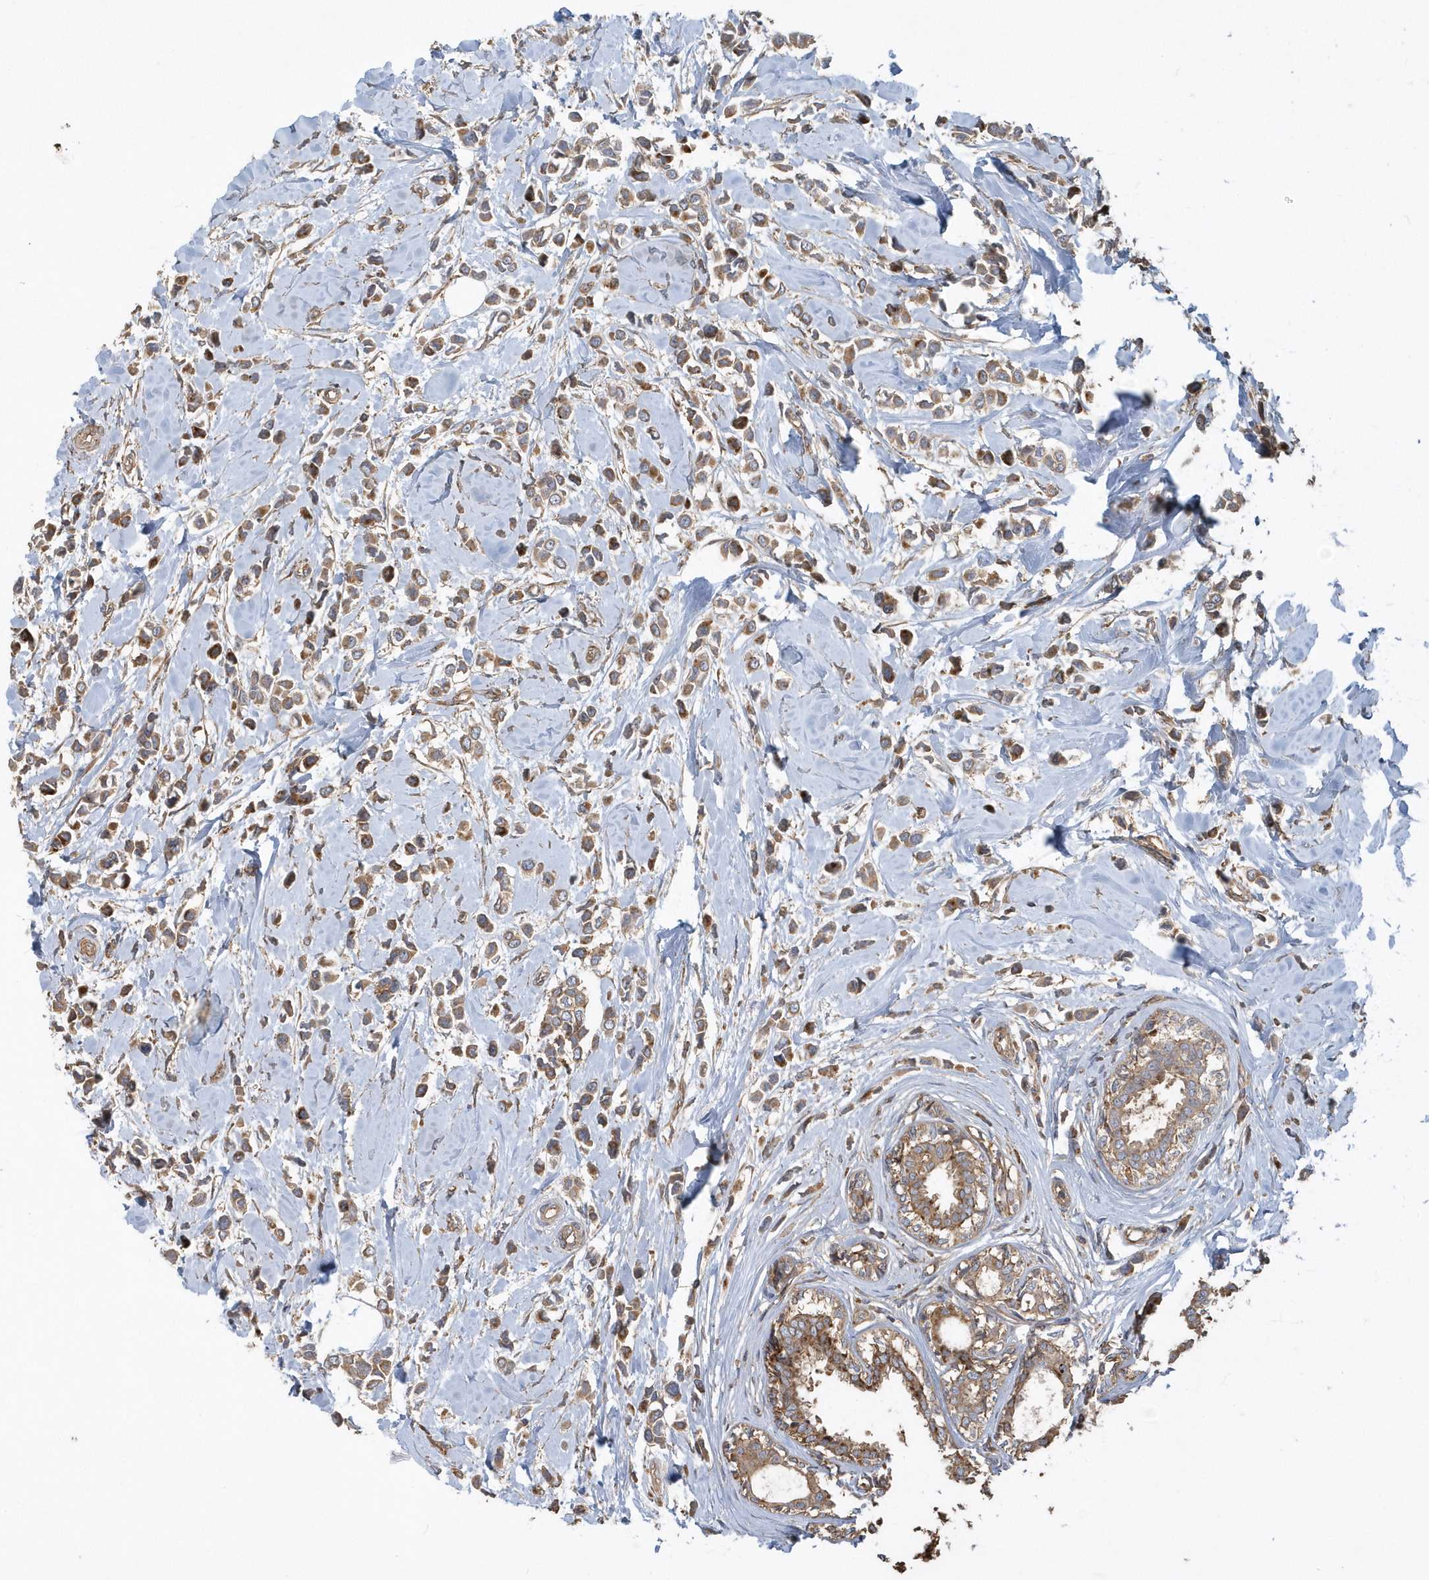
{"staining": {"intensity": "moderate", "quantity": ">75%", "location": "cytoplasmic/membranous"}, "tissue": "breast cancer", "cell_type": "Tumor cells", "image_type": "cancer", "snomed": [{"axis": "morphology", "description": "Lobular carcinoma"}, {"axis": "topography", "description": "Breast"}], "caption": "High-power microscopy captured an IHC histopathology image of breast lobular carcinoma, revealing moderate cytoplasmic/membranous expression in approximately >75% of tumor cells.", "gene": "TRAIP", "patient": {"sex": "female", "age": 51}}